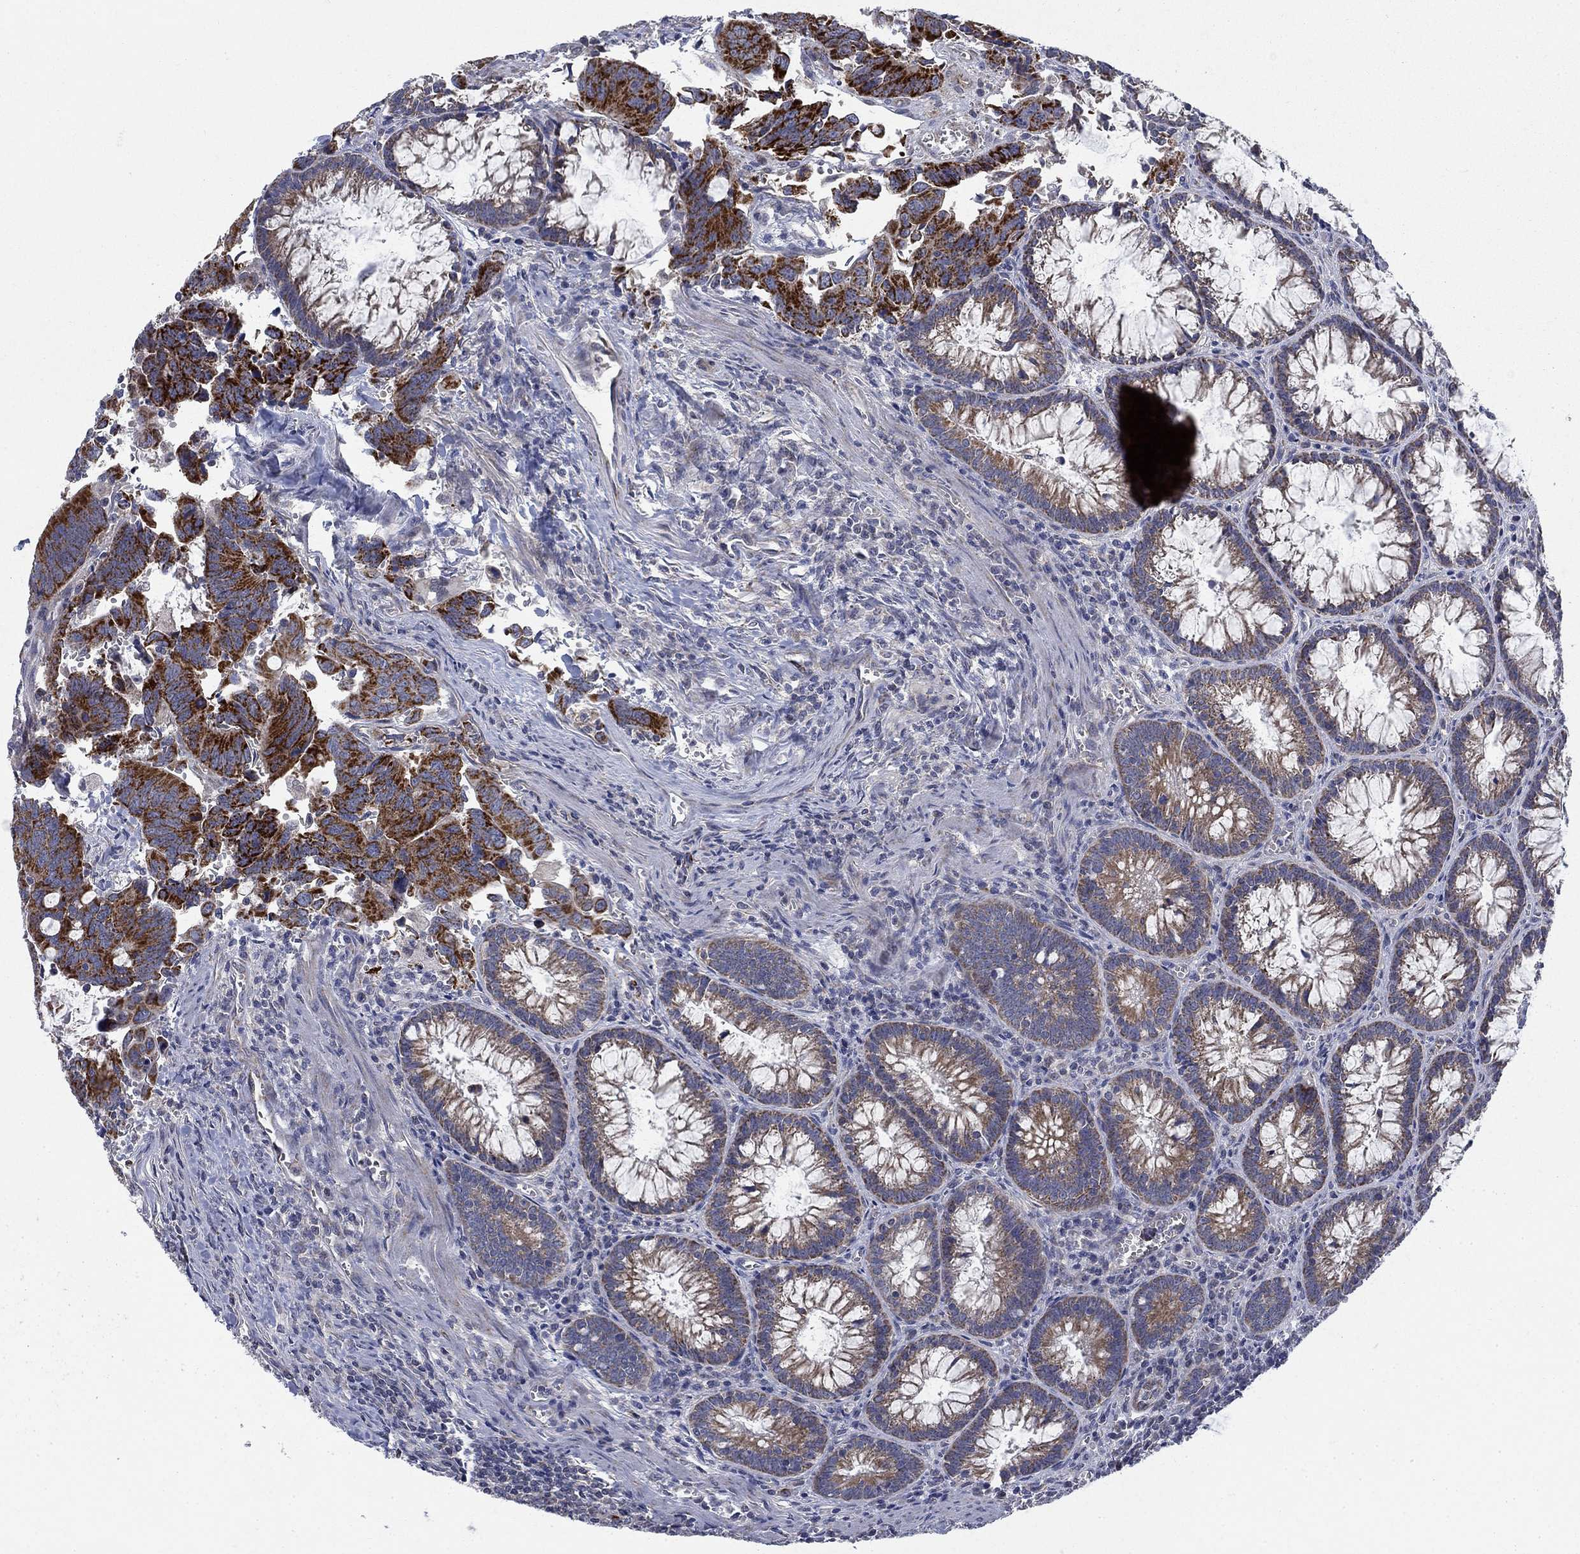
{"staining": {"intensity": "strong", "quantity": "25%-75%", "location": "cytoplasmic/membranous"}, "tissue": "colorectal cancer", "cell_type": "Tumor cells", "image_type": "cancer", "snomed": [{"axis": "morphology", "description": "Adenocarcinoma, NOS"}, {"axis": "topography", "description": "Rectum"}], "caption": "The histopathology image demonstrates immunohistochemical staining of adenocarcinoma (colorectal). There is strong cytoplasmic/membranous expression is present in approximately 25%-75% of tumor cells.", "gene": "NME7", "patient": {"sex": "male", "age": 67}}